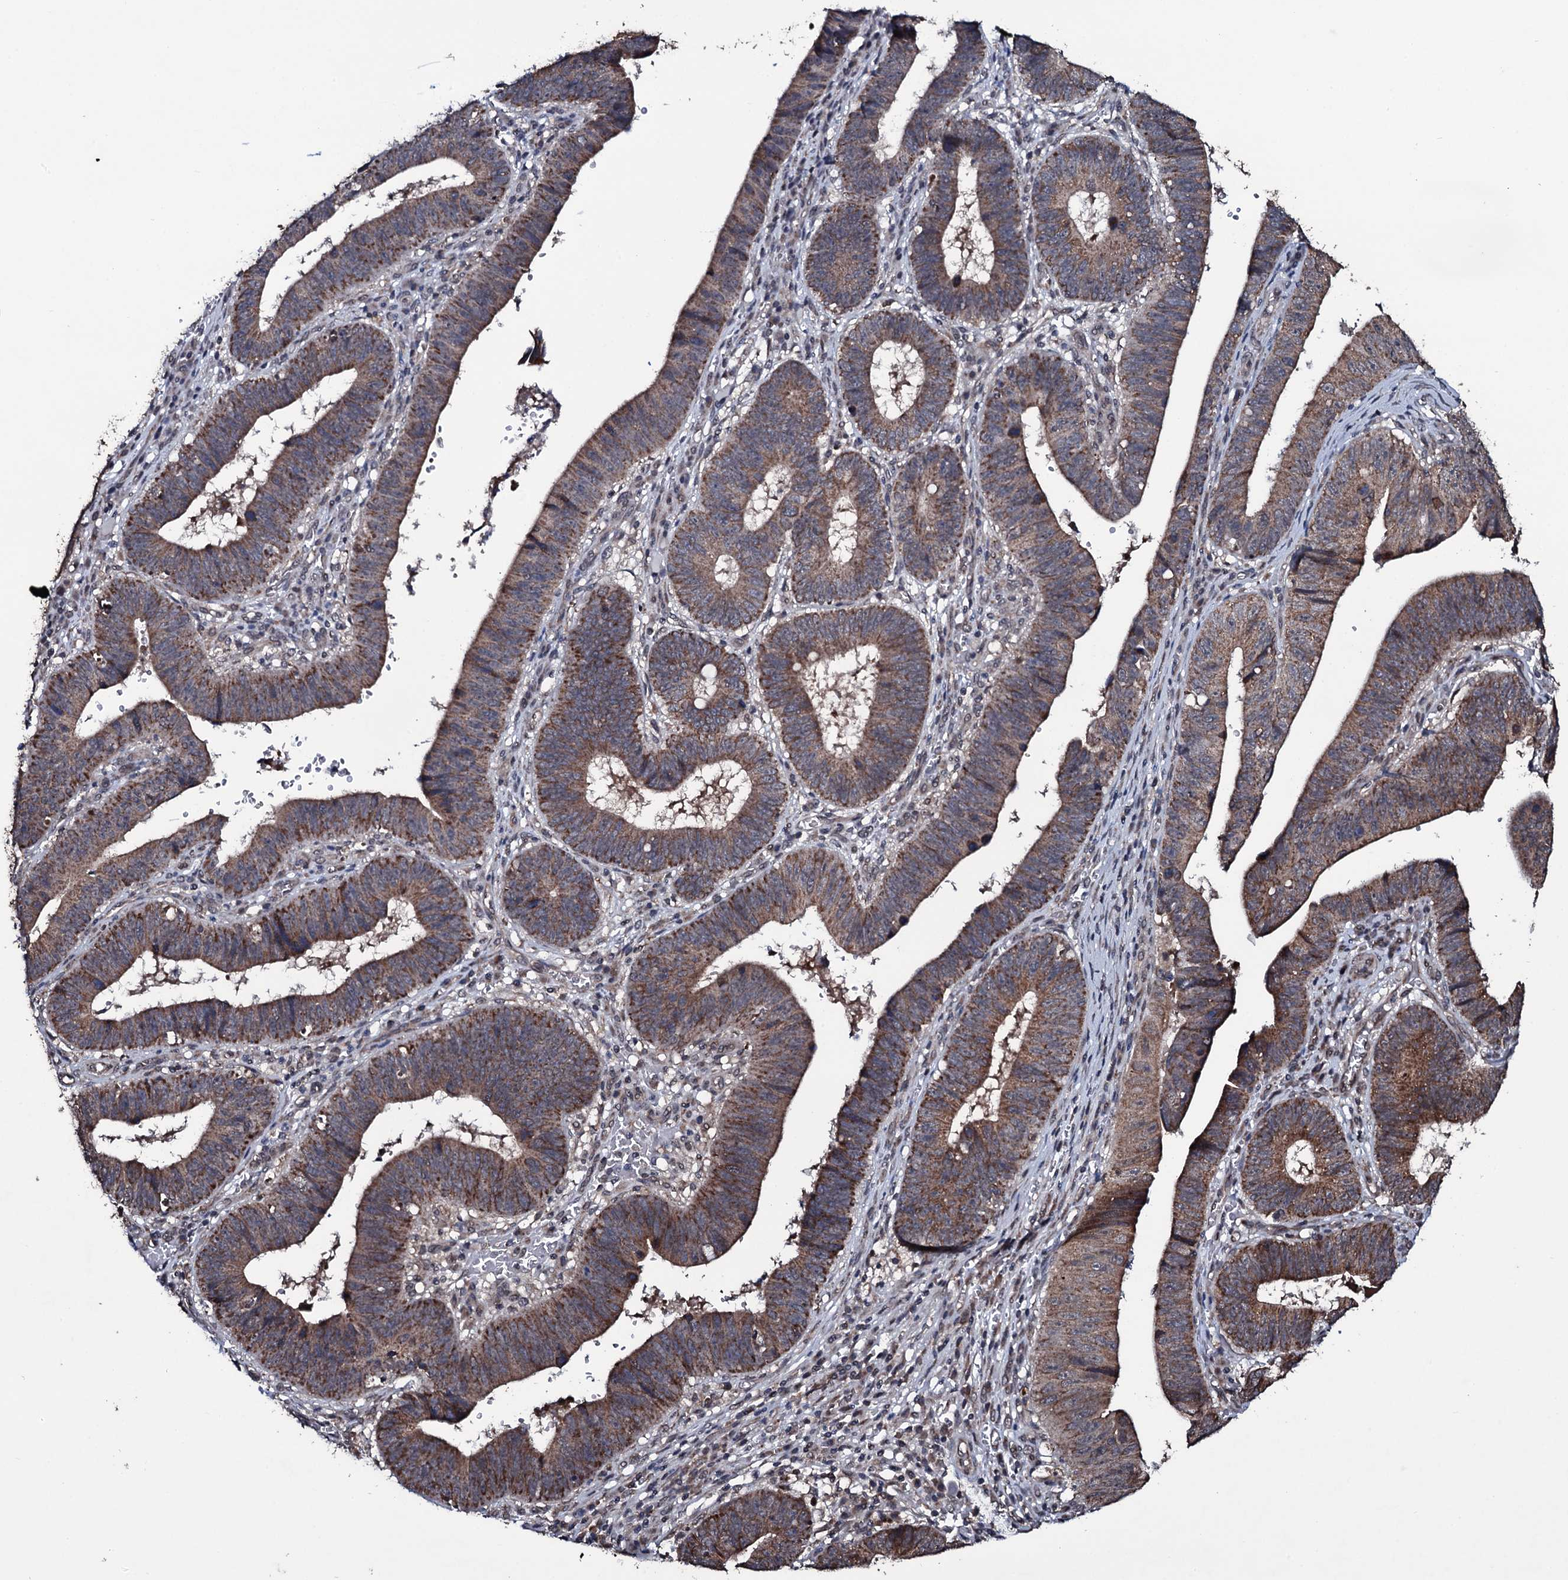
{"staining": {"intensity": "moderate", "quantity": ">75%", "location": "cytoplasmic/membranous"}, "tissue": "stomach cancer", "cell_type": "Tumor cells", "image_type": "cancer", "snomed": [{"axis": "morphology", "description": "Adenocarcinoma, NOS"}, {"axis": "topography", "description": "Stomach"}], "caption": "Immunohistochemical staining of human stomach adenocarcinoma demonstrates medium levels of moderate cytoplasmic/membranous protein positivity in about >75% of tumor cells.", "gene": "MRPS31", "patient": {"sex": "male", "age": 59}}